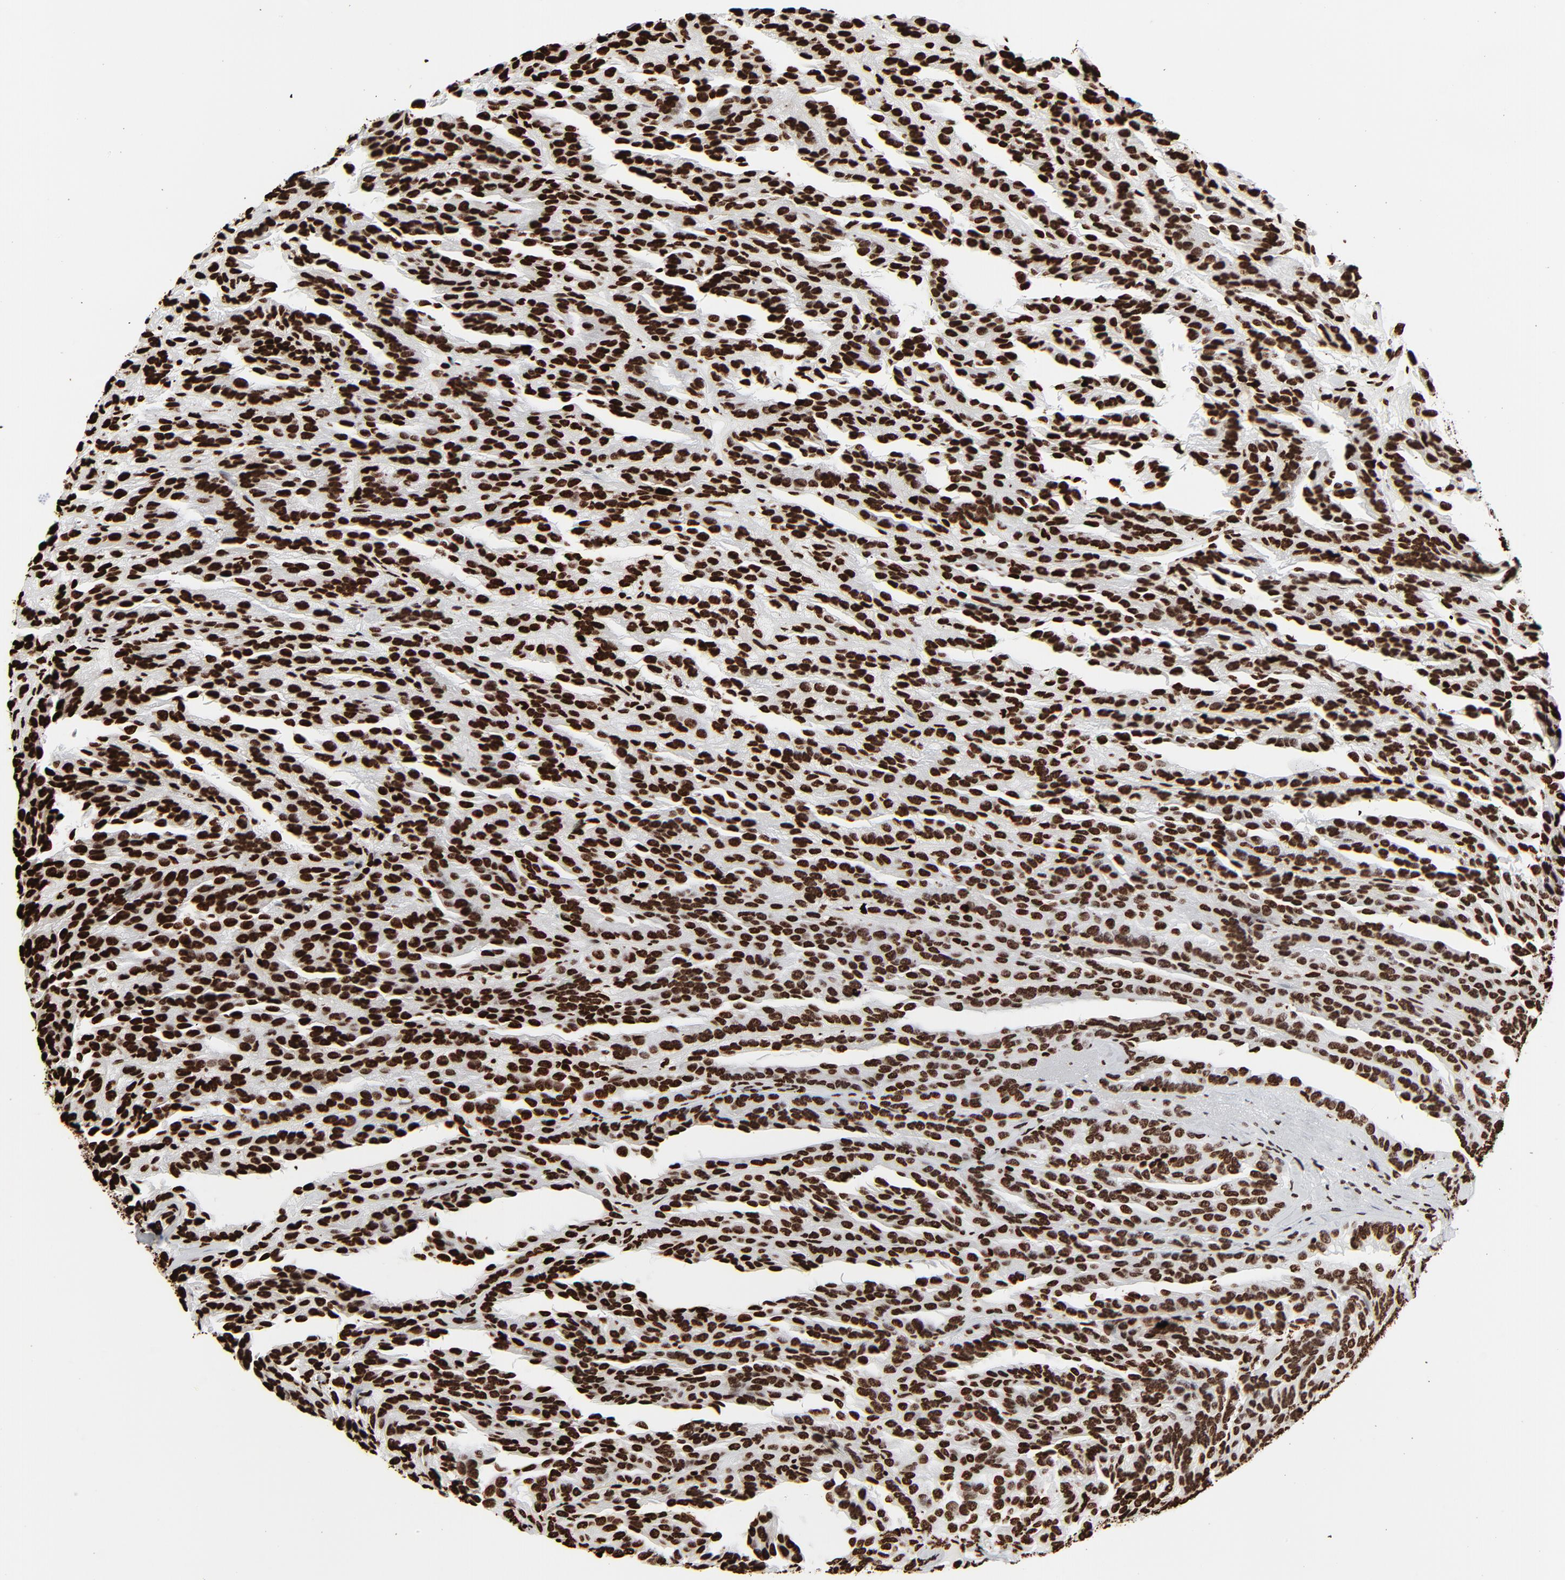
{"staining": {"intensity": "strong", "quantity": ">75%", "location": "nuclear"}, "tissue": "renal cancer", "cell_type": "Tumor cells", "image_type": "cancer", "snomed": [{"axis": "morphology", "description": "Adenocarcinoma, NOS"}, {"axis": "topography", "description": "Kidney"}], "caption": "Renal adenocarcinoma stained with a protein marker exhibits strong staining in tumor cells.", "gene": "H3-4", "patient": {"sex": "male", "age": 46}}